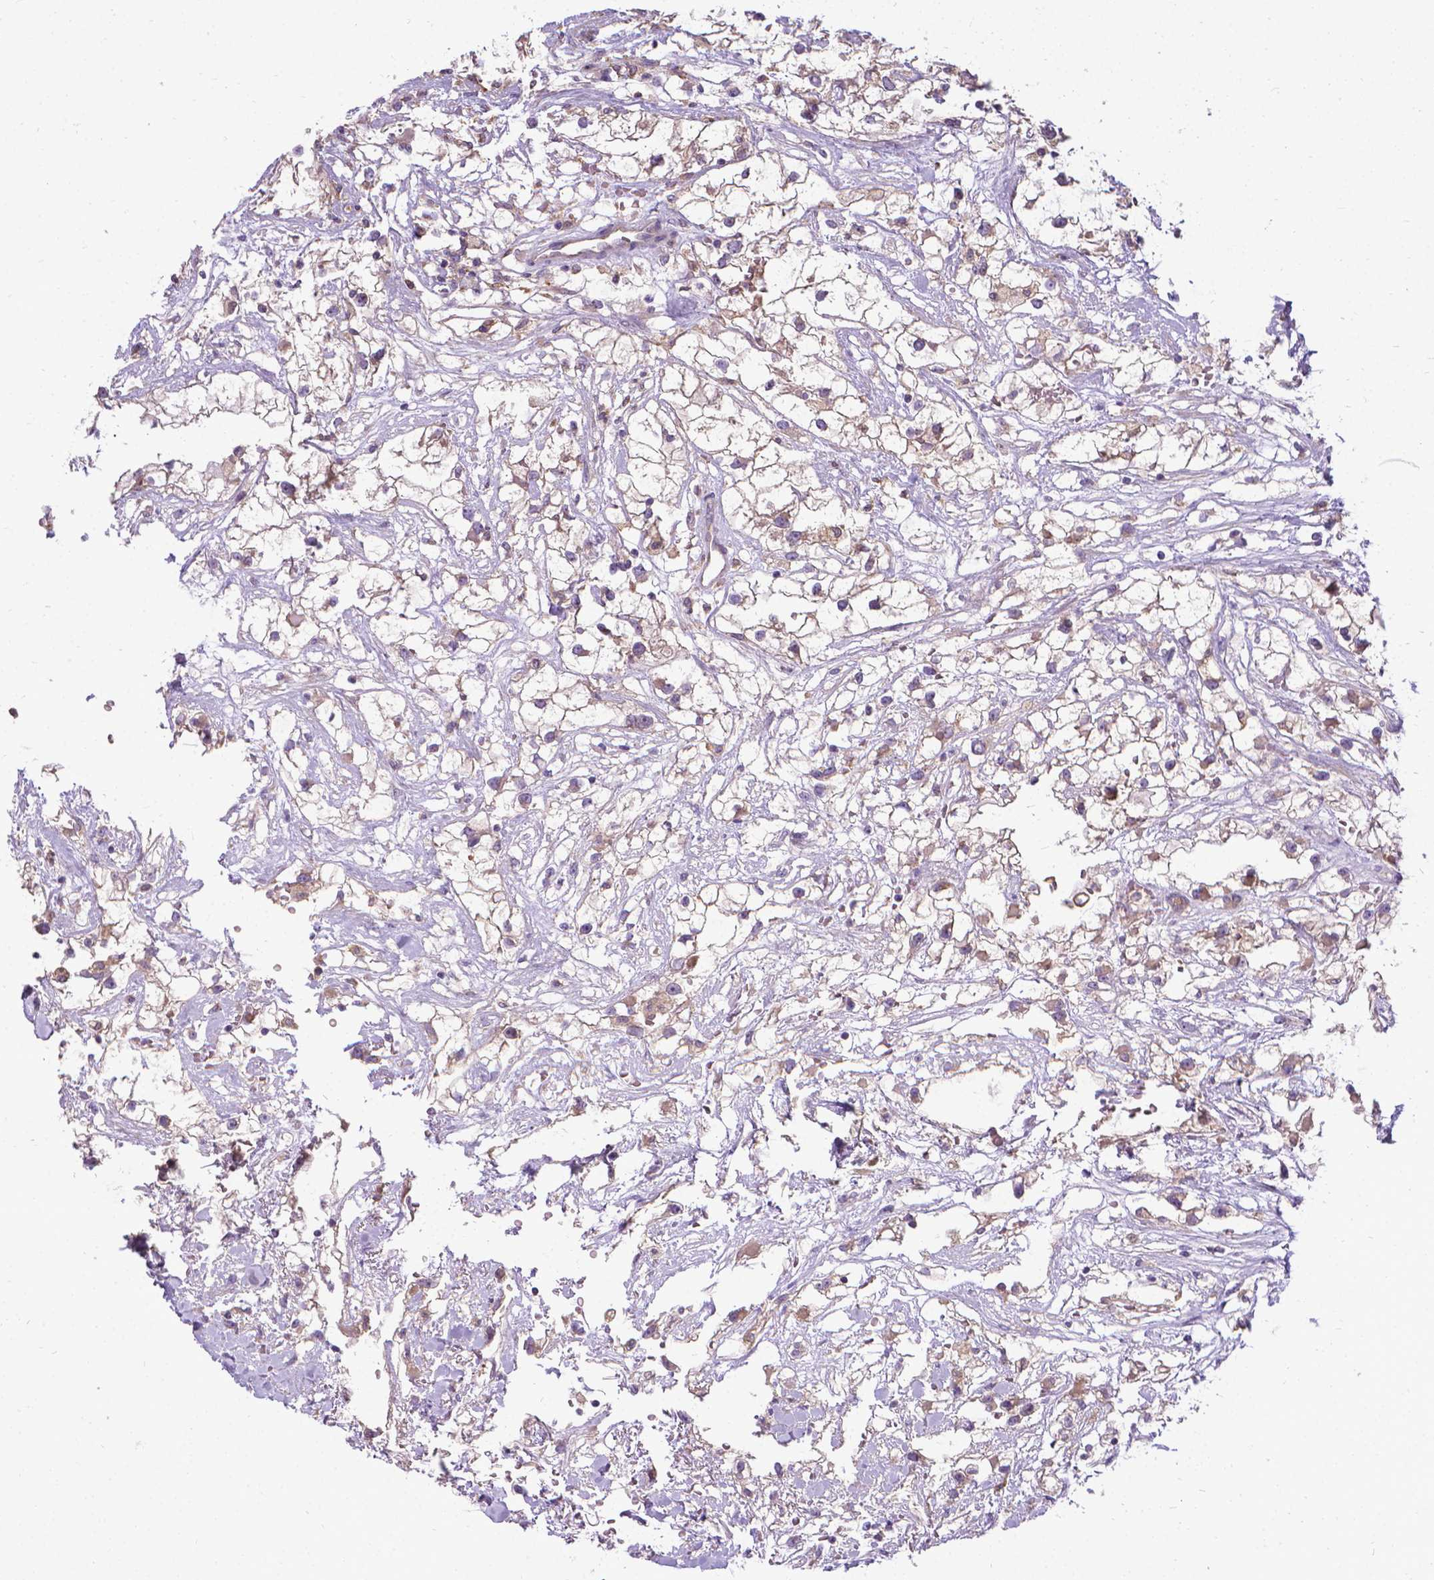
{"staining": {"intensity": "weak", "quantity": "25%-75%", "location": "cytoplasmic/membranous"}, "tissue": "renal cancer", "cell_type": "Tumor cells", "image_type": "cancer", "snomed": [{"axis": "morphology", "description": "Adenocarcinoma, NOS"}, {"axis": "topography", "description": "Kidney"}], "caption": "Renal adenocarcinoma was stained to show a protein in brown. There is low levels of weak cytoplasmic/membranous positivity in about 25%-75% of tumor cells. The protein of interest is stained brown, and the nuclei are stained in blue (DAB (3,3'-diaminobenzidine) IHC with brightfield microscopy, high magnification).", "gene": "CFAP299", "patient": {"sex": "male", "age": 59}}